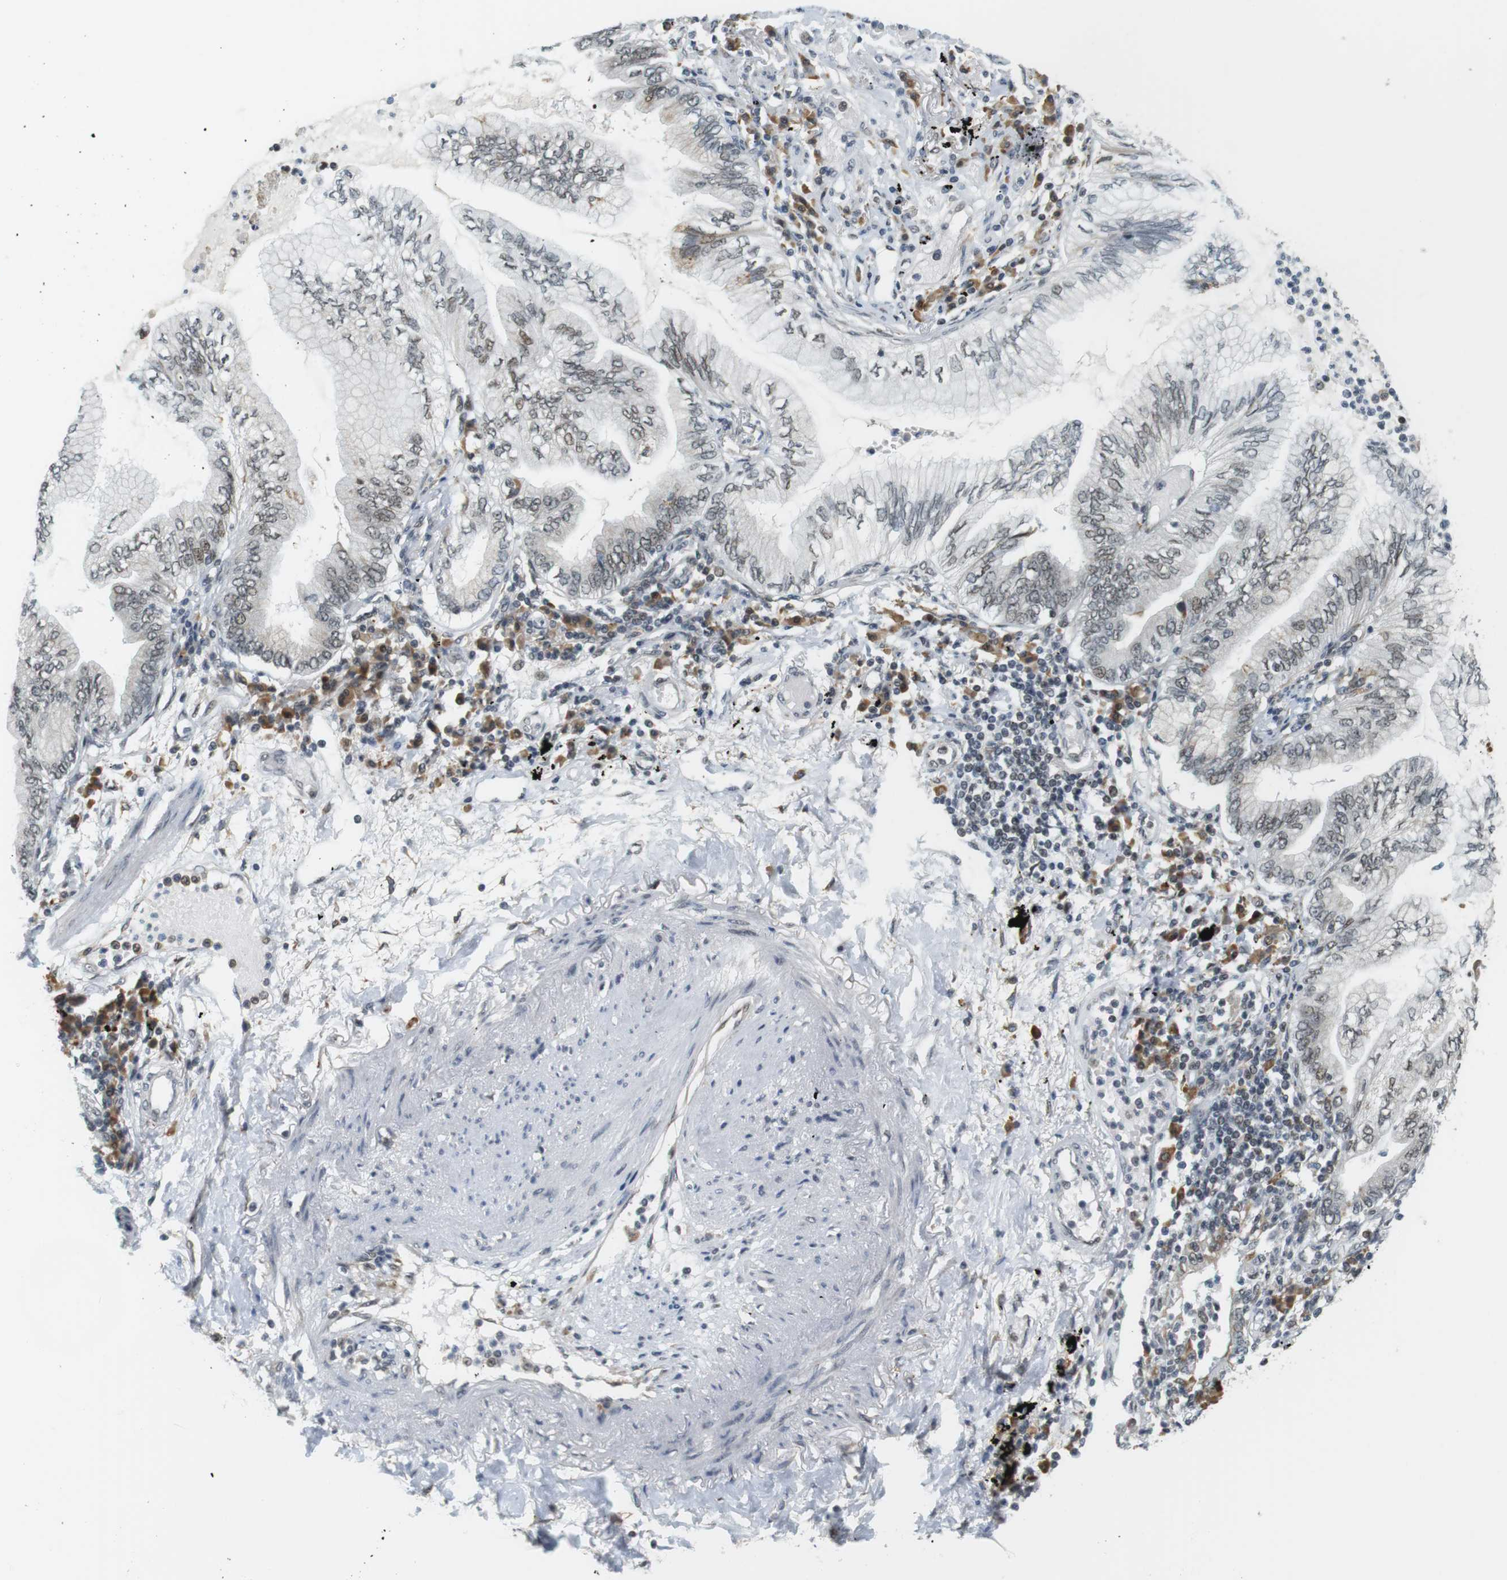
{"staining": {"intensity": "weak", "quantity": "25%-75%", "location": "nuclear"}, "tissue": "lung cancer", "cell_type": "Tumor cells", "image_type": "cancer", "snomed": [{"axis": "morphology", "description": "Normal tissue, NOS"}, {"axis": "morphology", "description": "Adenocarcinoma, NOS"}, {"axis": "topography", "description": "Bronchus"}, {"axis": "topography", "description": "Lung"}], "caption": "Immunohistochemistry (IHC) histopathology image of human adenocarcinoma (lung) stained for a protein (brown), which exhibits low levels of weak nuclear expression in approximately 25%-75% of tumor cells.", "gene": "RNF38", "patient": {"sex": "female", "age": 70}}